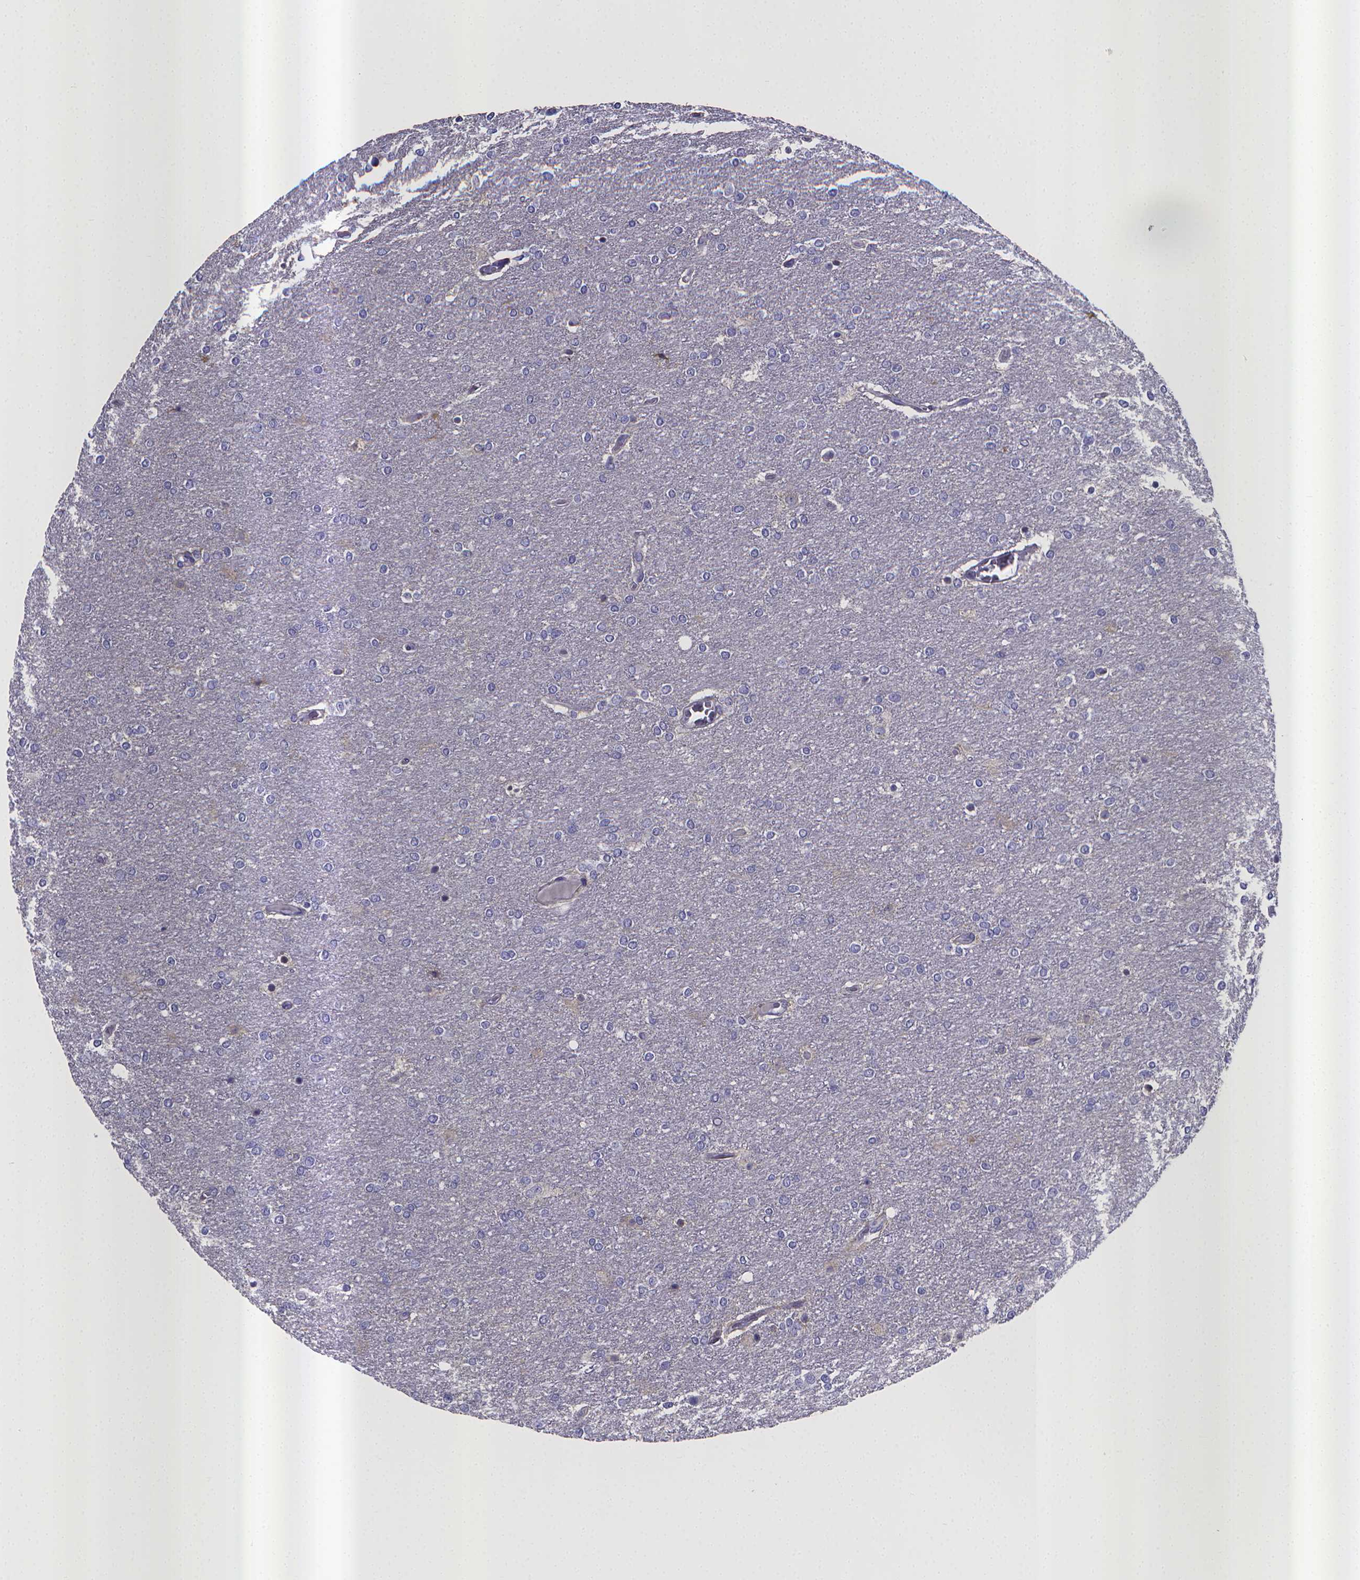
{"staining": {"intensity": "negative", "quantity": "none", "location": "none"}, "tissue": "glioma", "cell_type": "Tumor cells", "image_type": "cancer", "snomed": [{"axis": "morphology", "description": "Glioma, malignant, High grade"}, {"axis": "topography", "description": "Brain"}], "caption": "High power microscopy image of an immunohistochemistry (IHC) photomicrograph of malignant glioma (high-grade), revealing no significant staining in tumor cells.", "gene": "RERG", "patient": {"sex": "female", "age": 61}}